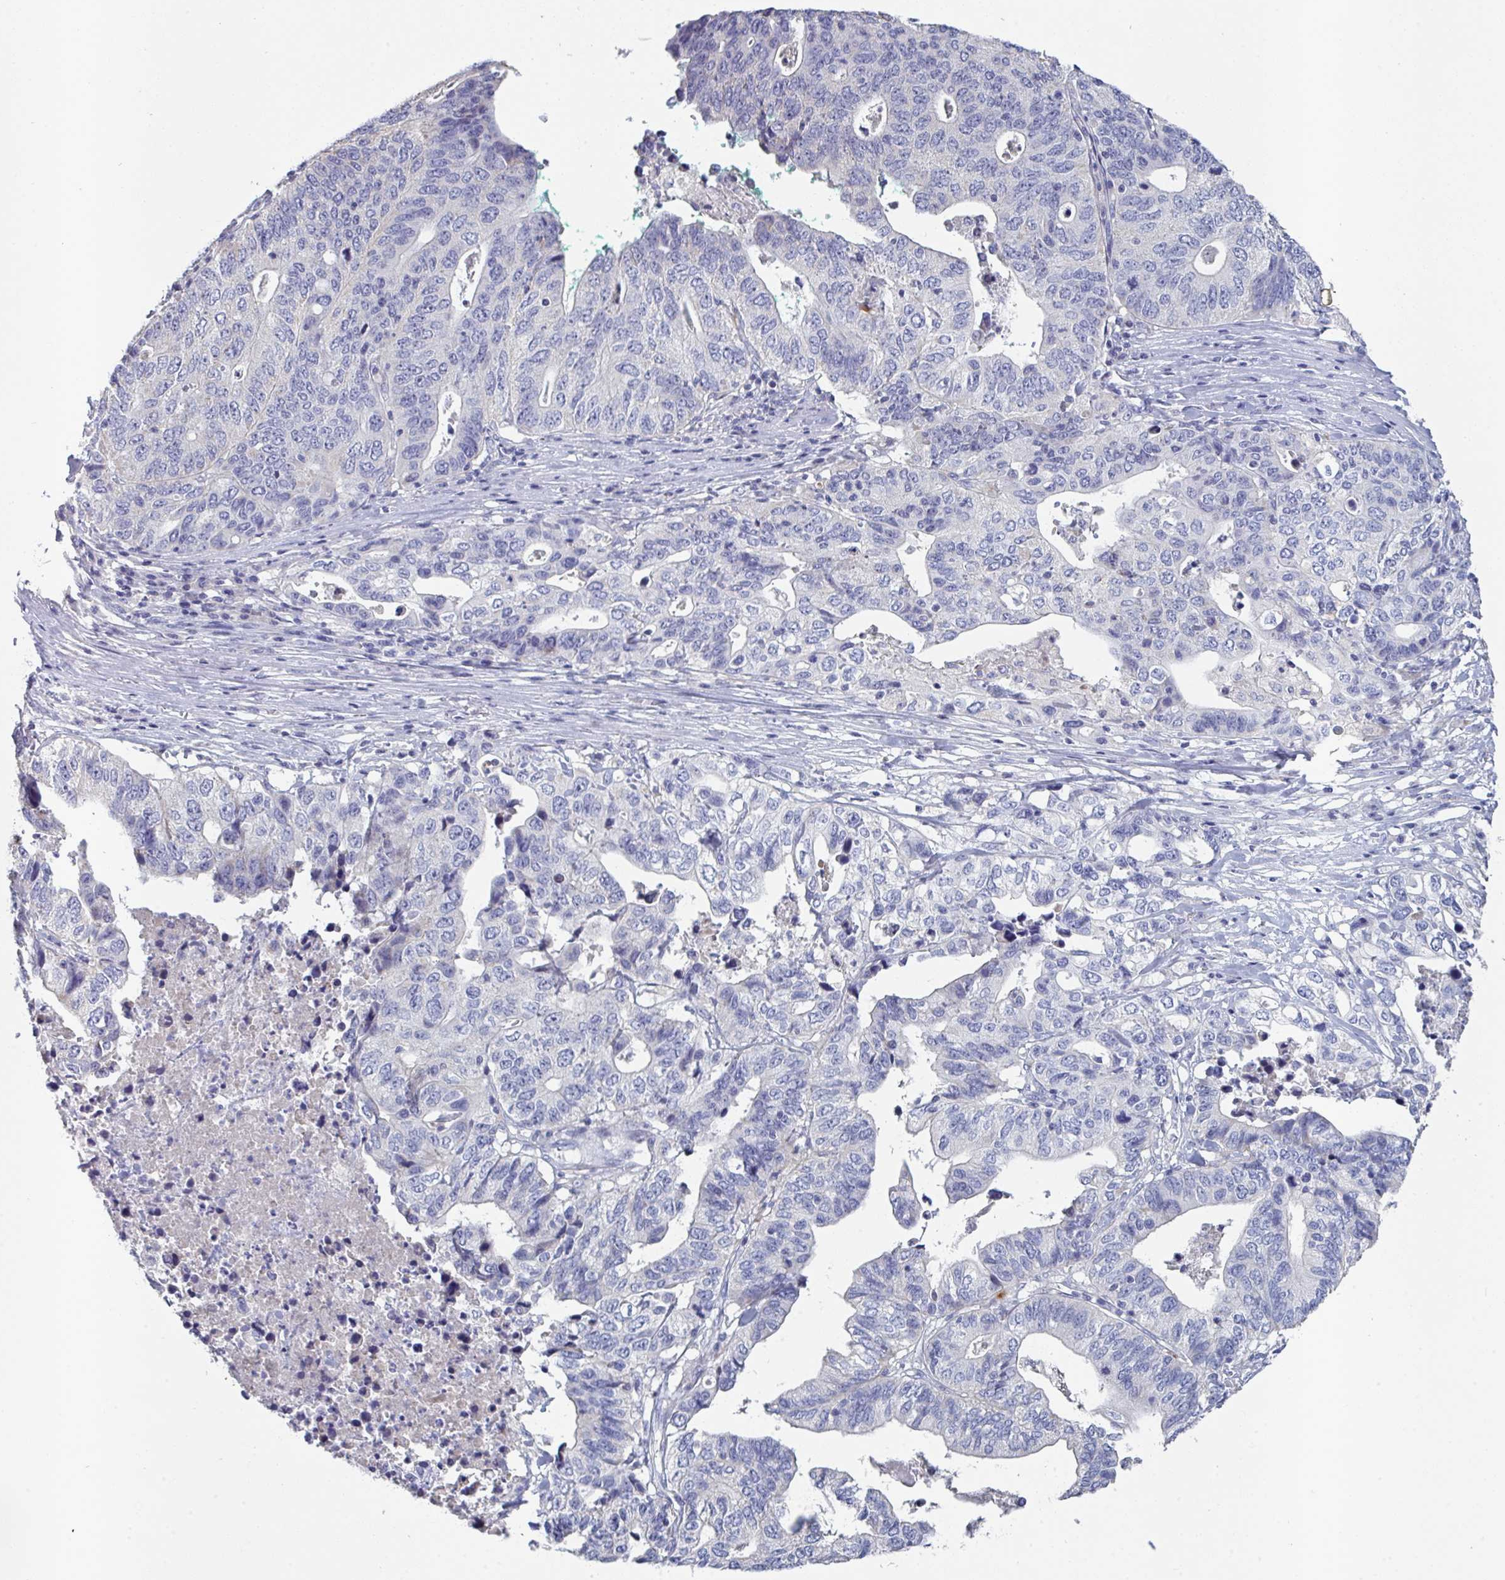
{"staining": {"intensity": "negative", "quantity": "none", "location": "none"}, "tissue": "stomach cancer", "cell_type": "Tumor cells", "image_type": "cancer", "snomed": [{"axis": "morphology", "description": "Adenocarcinoma, NOS"}, {"axis": "topography", "description": "Stomach, upper"}], "caption": "This micrograph is of stomach adenocarcinoma stained with immunohistochemistry (IHC) to label a protein in brown with the nuclei are counter-stained blue. There is no staining in tumor cells.", "gene": "HGFAC", "patient": {"sex": "female", "age": 67}}